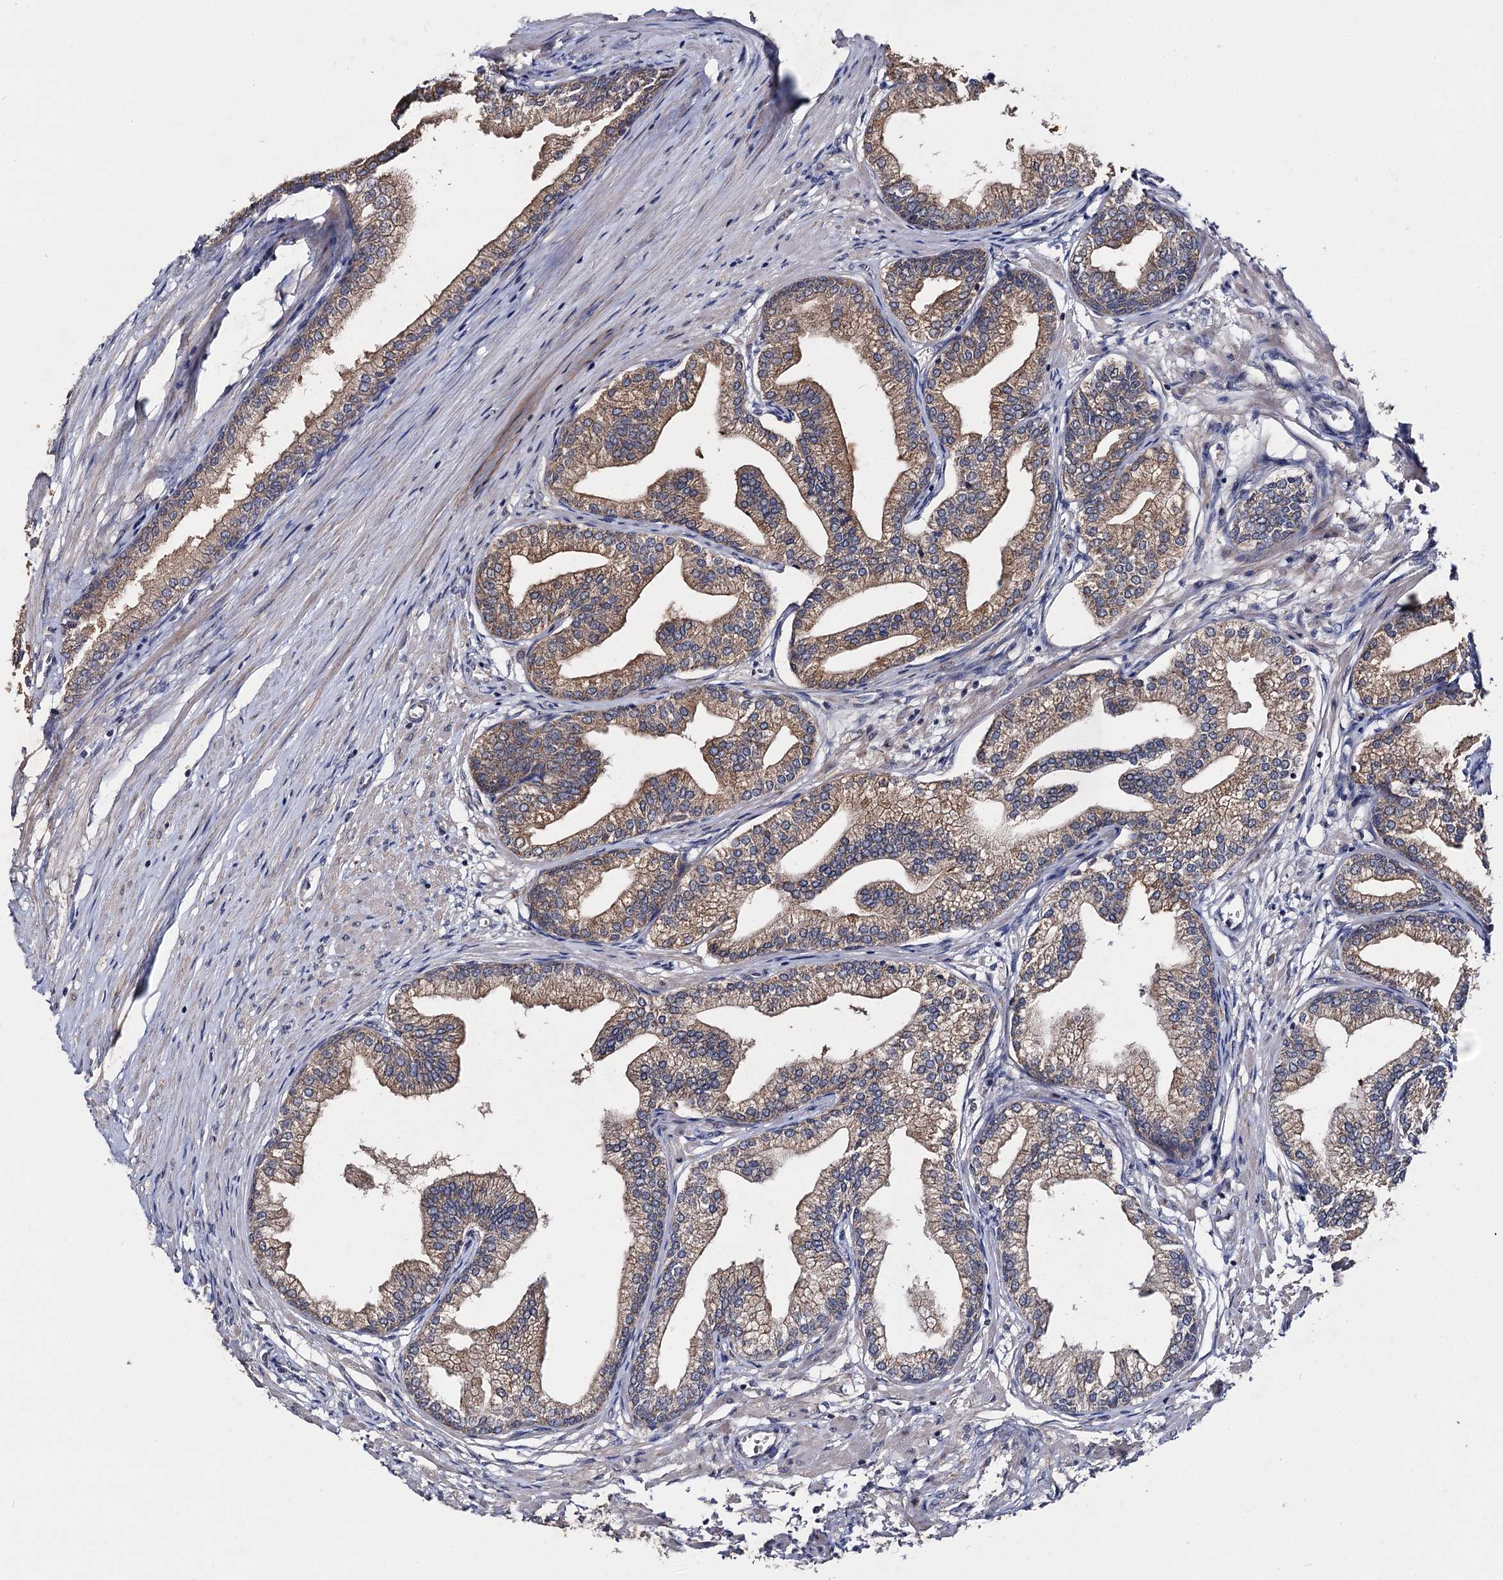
{"staining": {"intensity": "moderate", "quantity": ">75%", "location": "cytoplasmic/membranous"}, "tissue": "prostate", "cell_type": "Glandular cells", "image_type": "normal", "snomed": [{"axis": "morphology", "description": "Normal tissue, NOS"}, {"axis": "morphology", "description": "Urothelial carcinoma, Low grade"}, {"axis": "topography", "description": "Urinary bladder"}, {"axis": "topography", "description": "Prostate"}], "caption": "Approximately >75% of glandular cells in unremarkable human prostate display moderate cytoplasmic/membranous protein expression as visualized by brown immunohistochemical staining.", "gene": "VPS37D", "patient": {"sex": "male", "age": 60}}